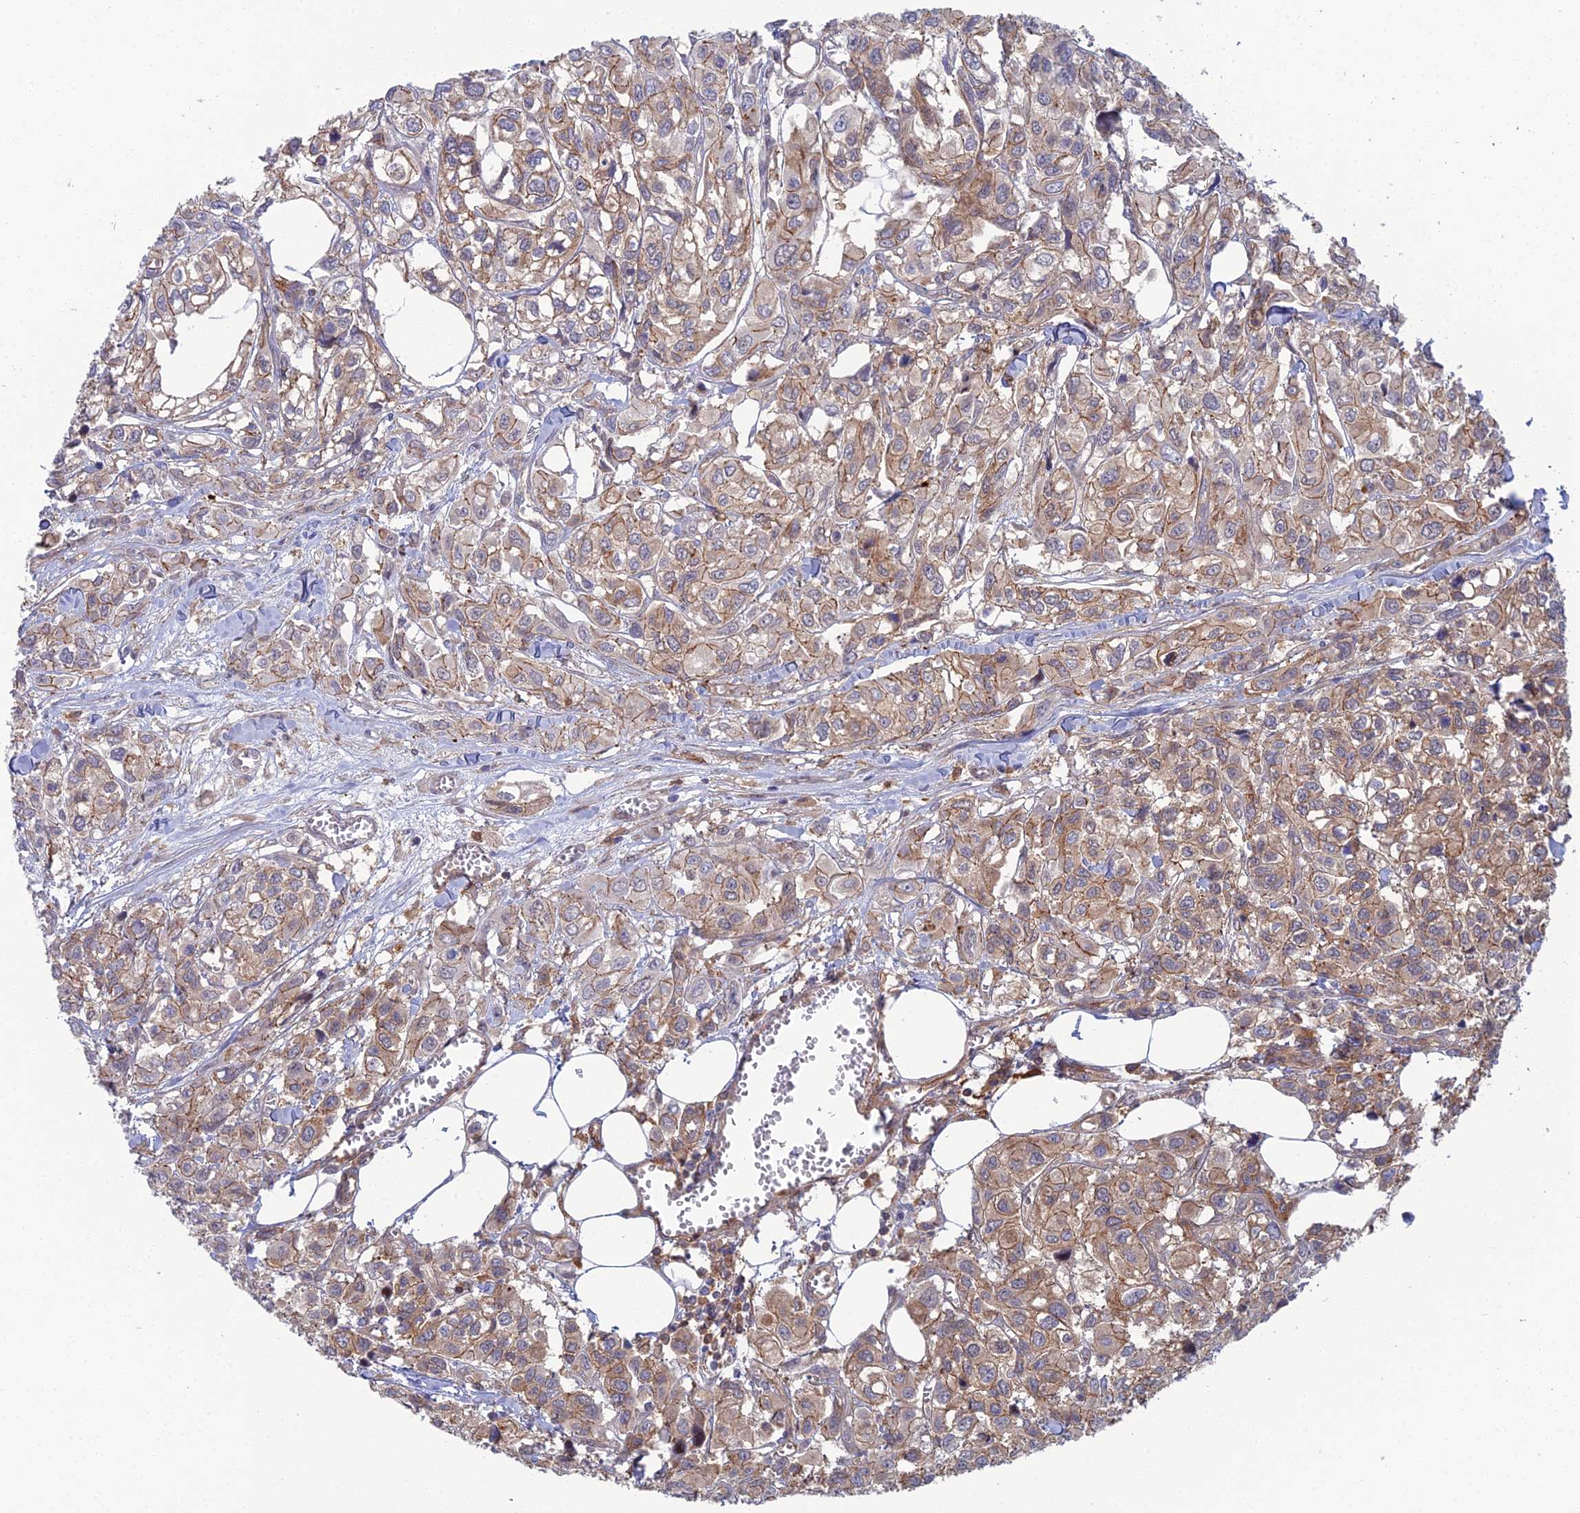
{"staining": {"intensity": "moderate", "quantity": ">75%", "location": "cytoplasmic/membranous"}, "tissue": "urothelial cancer", "cell_type": "Tumor cells", "image_type": "cancer", "snomed": [{"axis": "morphology", "description": "Urothelial carcinoma, High grade"}, {"axis": "topography", "description": "Urinary bladder"}], "caption": "Approximately >75% of tumor cells in human urothelial carcinoma (high-grade) show moderate cytoplasmic/membranous protein positivity as visualized by brown immunohistochemical staining.", "gene": "ABHD1", "patient": {"sex": "male", "age": 67}}